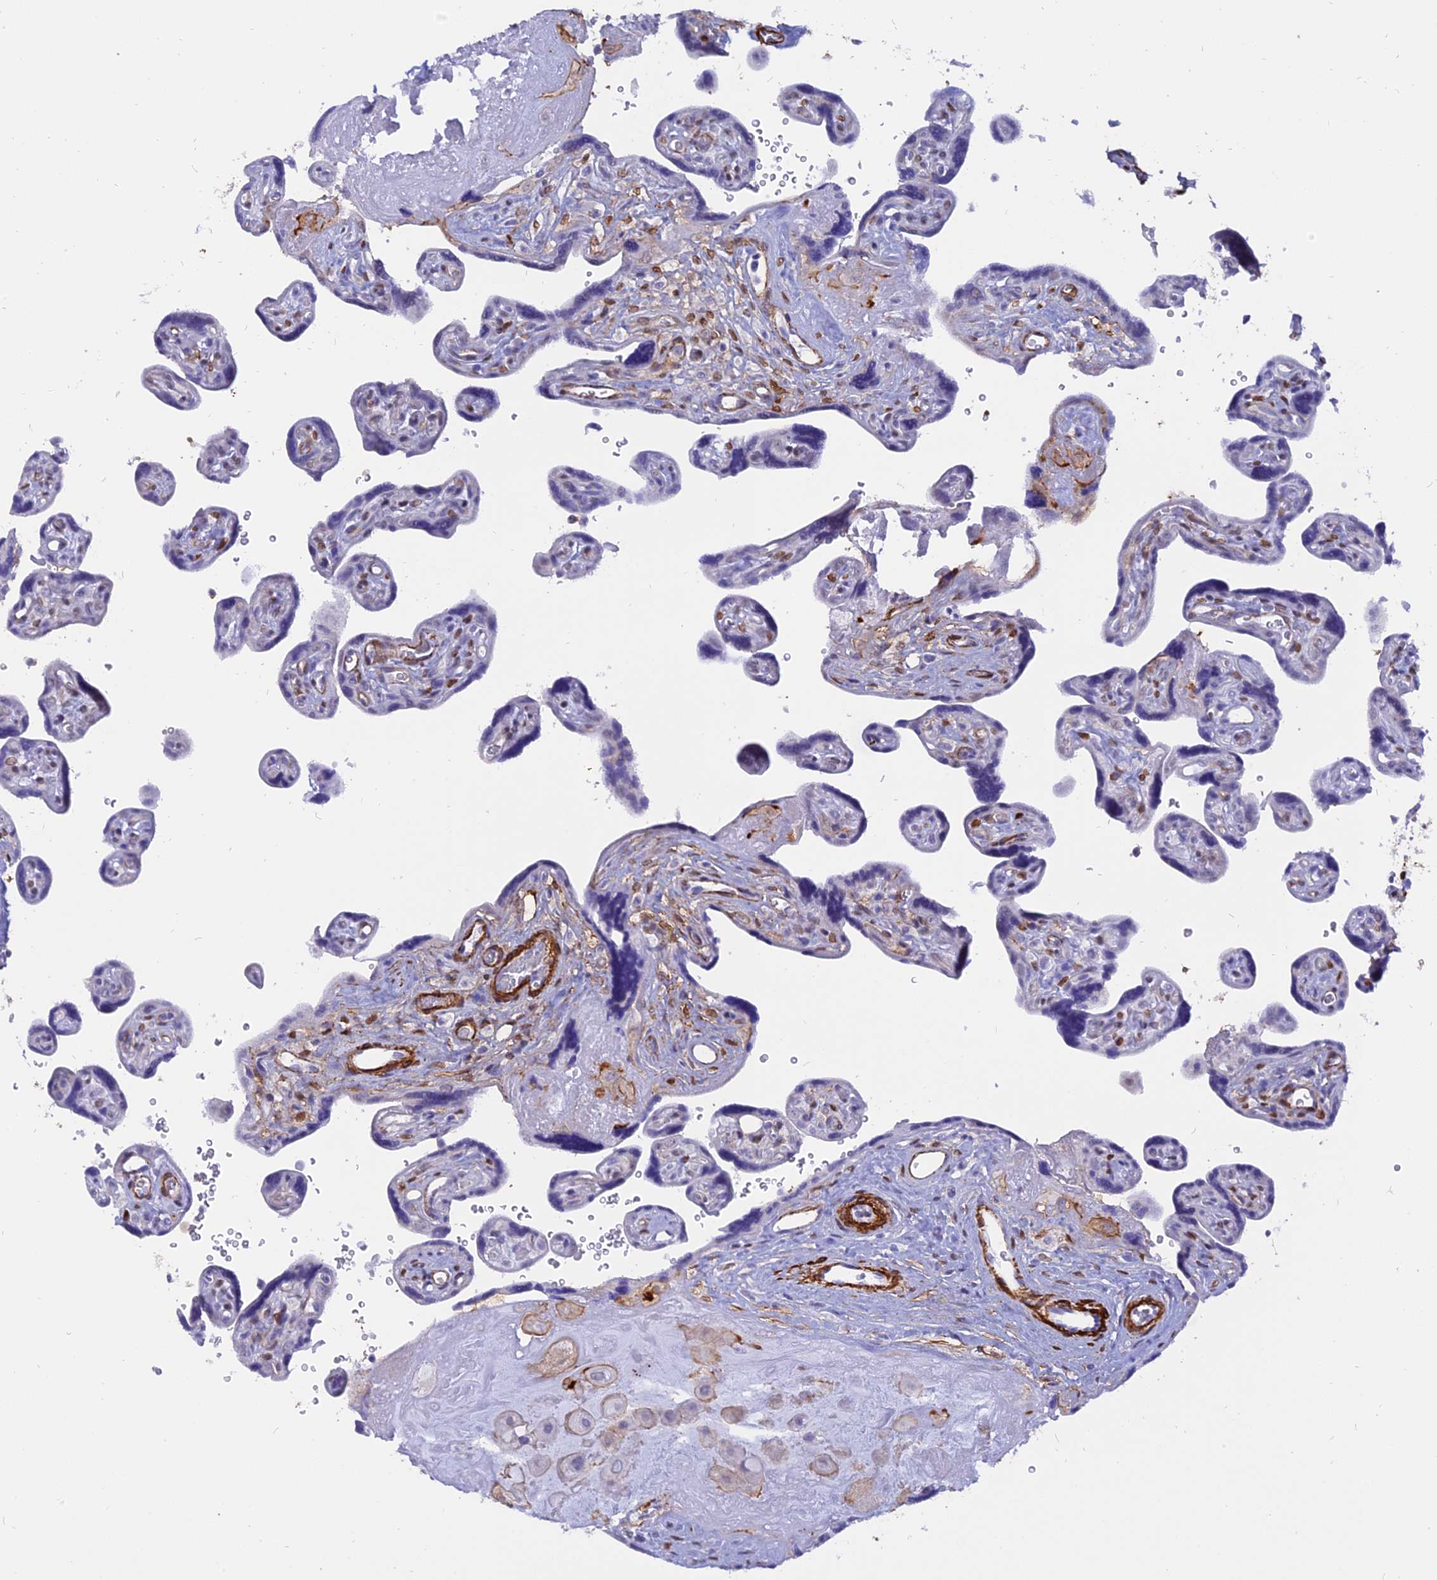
{"staining": {"intensity": "negative", "quantity": "none", "location": "none"}, "tissue": "placenta", "cell_type": "Trophoblastic cells", "image_type": "normal", "snomed": [{"axis": "morphology", "description": "Normal tissue, NOS"}, {"axis": "topography", "description": "Placenta"}], "caption": "A high-resolution histopathology image shows IHC staining of benign placenta, which reveals no significant expression in trophoblastic cells.", "gene": "CENPV", "patient": {"sex": "female", "age": 39}}